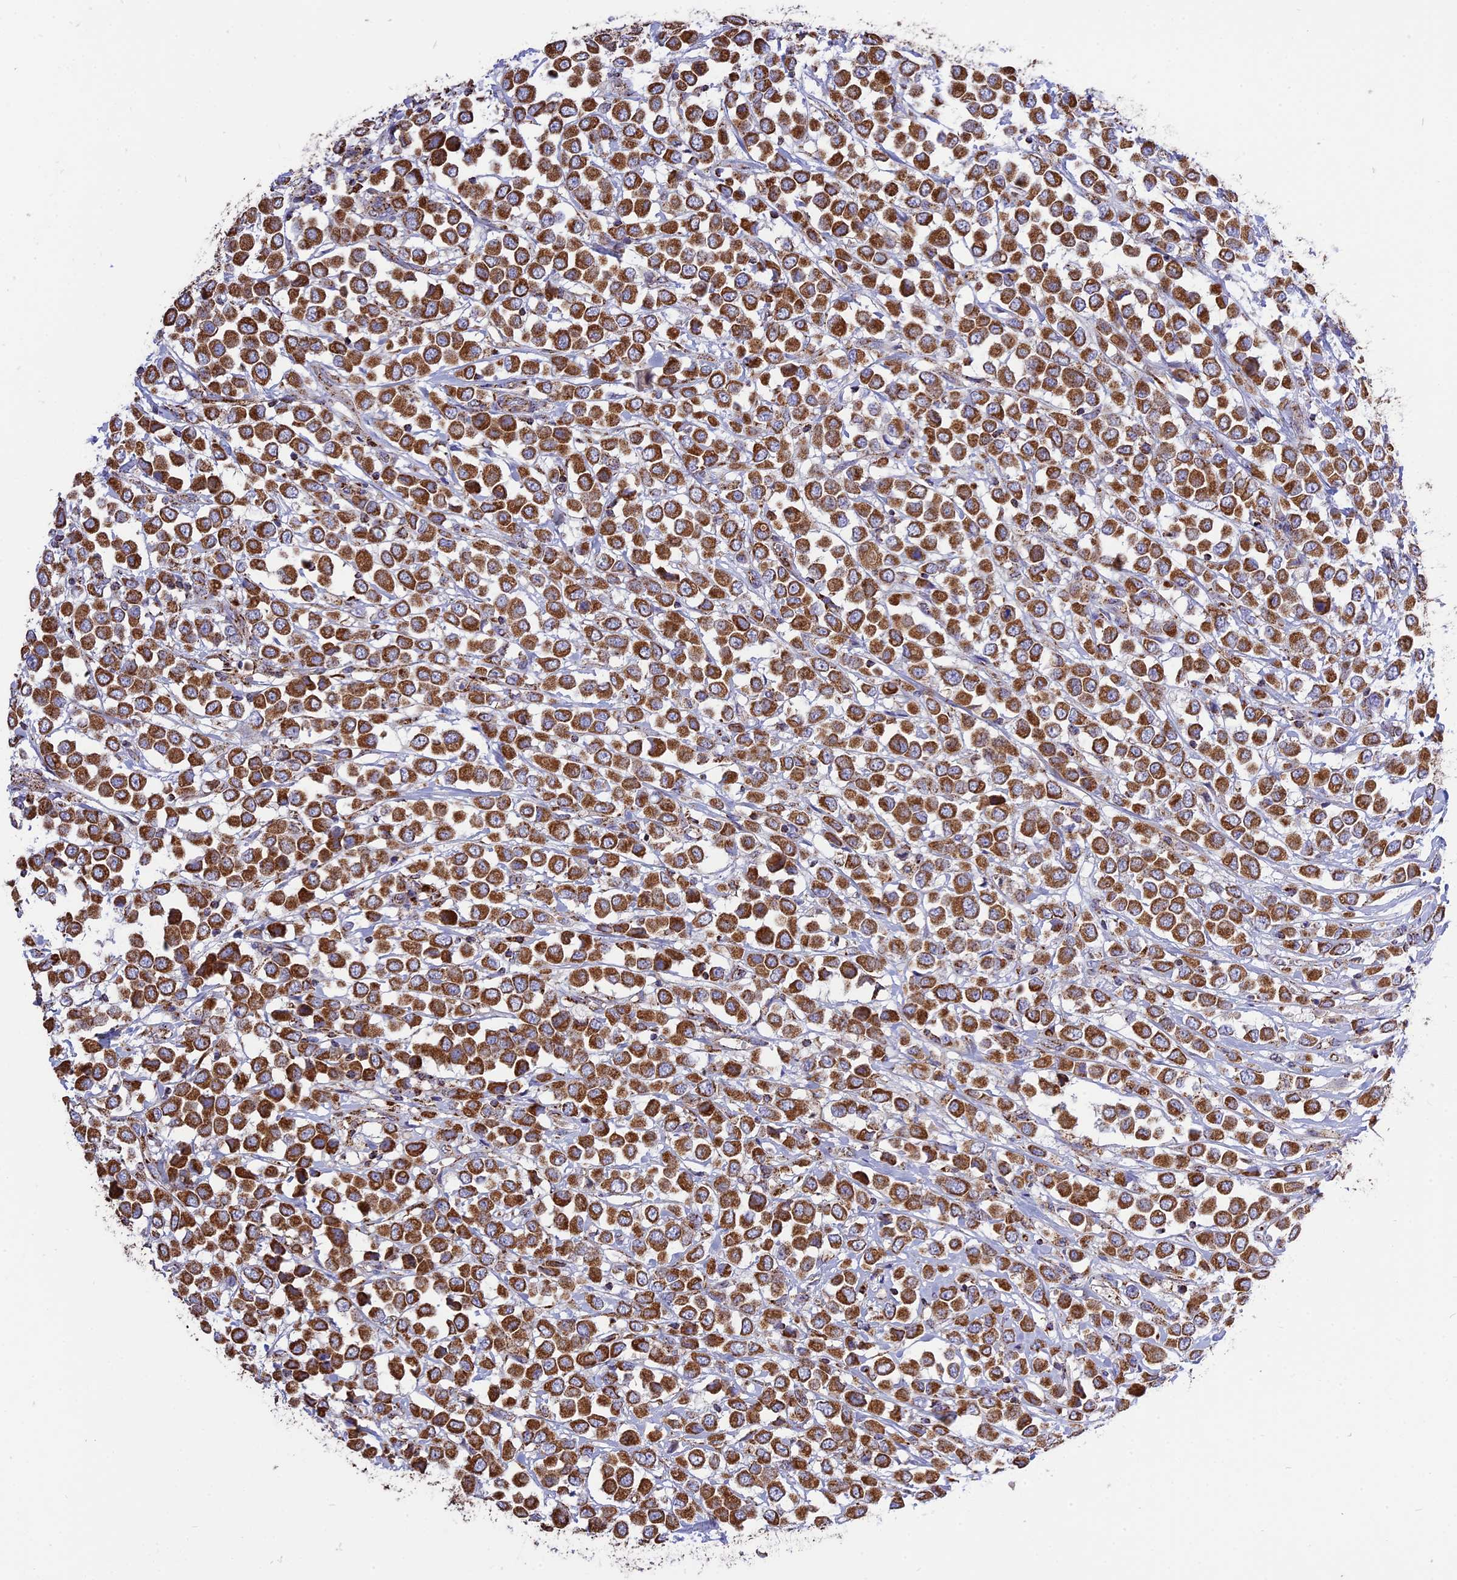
{"staining": {"intensity": "strong", "quantity": ">75%", "location": "cytoplasmic/membranous"}, "tissue": "breast cancer", "cell_type": "Tumor cells", "image_type": "cancer", "snomed": [{"axis": "morphology", "description": "Duct carcinoma"}, {"axis": "topography", "description": "Breast"}], "caption": "Intraductal carcinoma (breast) was stained to show a protein in brown. There is high levels of strong cytoplasmic/membranous positivity in about >75% of tumor cells. Nuclei are stained in blue.", "gene": "TTC4", "patient": {"sex": "female", "age": 61}}